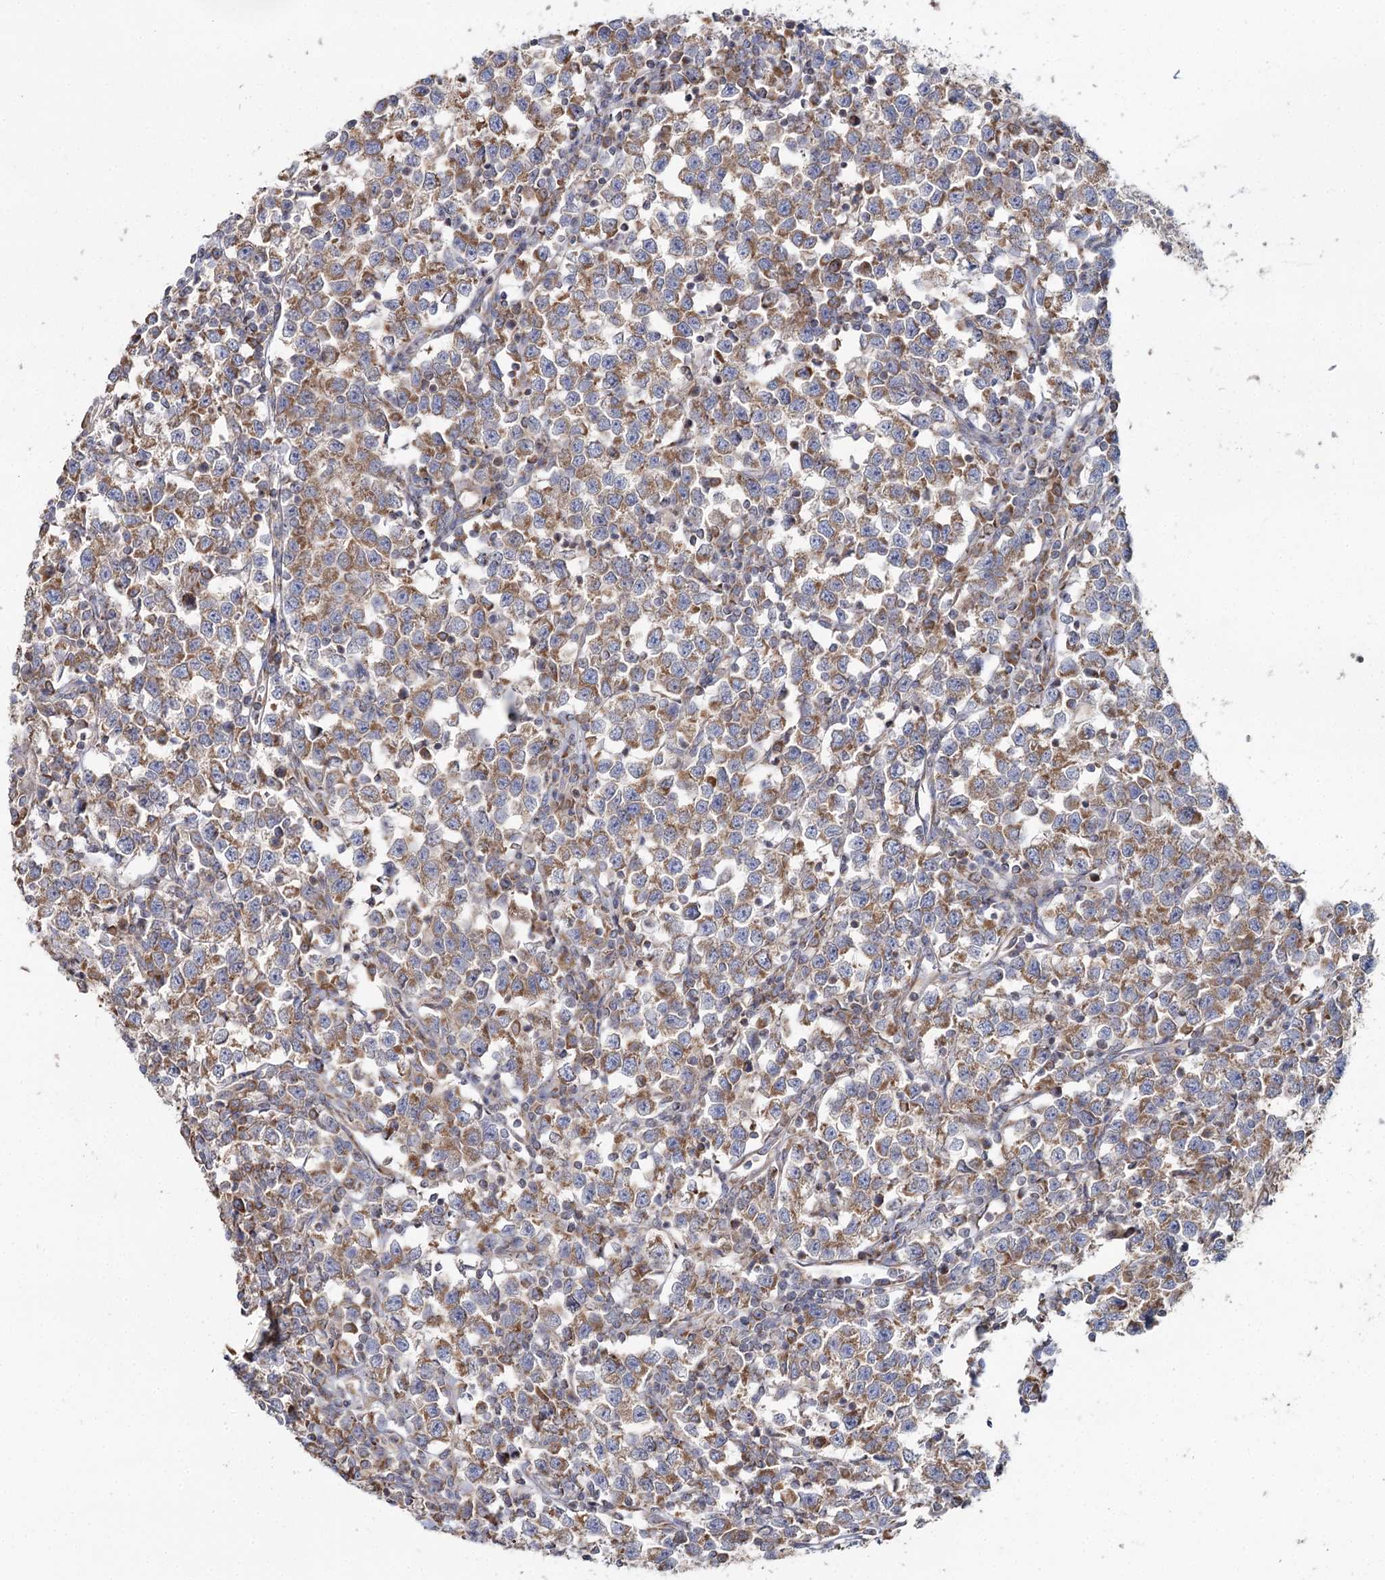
{"staining": {"intensity": "moderate", "quantity": ">75%", "location": "cytoplasmic/membranous"}, "tissue": "testis cancer", "cell_type": "Tumor cells", "image_type": "cancer", "snomed": [{"axis": "morphology", "description": "Normal tissue, NOS"}, {"axis": "morphology", "description": "Seminoma, NOS"}, {"axis": "topography", "description": "Testis"}], "caption": "Seminoma (testis) stained with DAB immunohistochemistry (IHC) exhibits medium levels of moderate cytoplasmic/membranous staining in about >75% of tumor cells.", "gene": "ACOX2", "patient": {"sex": "male", "age": 43}}